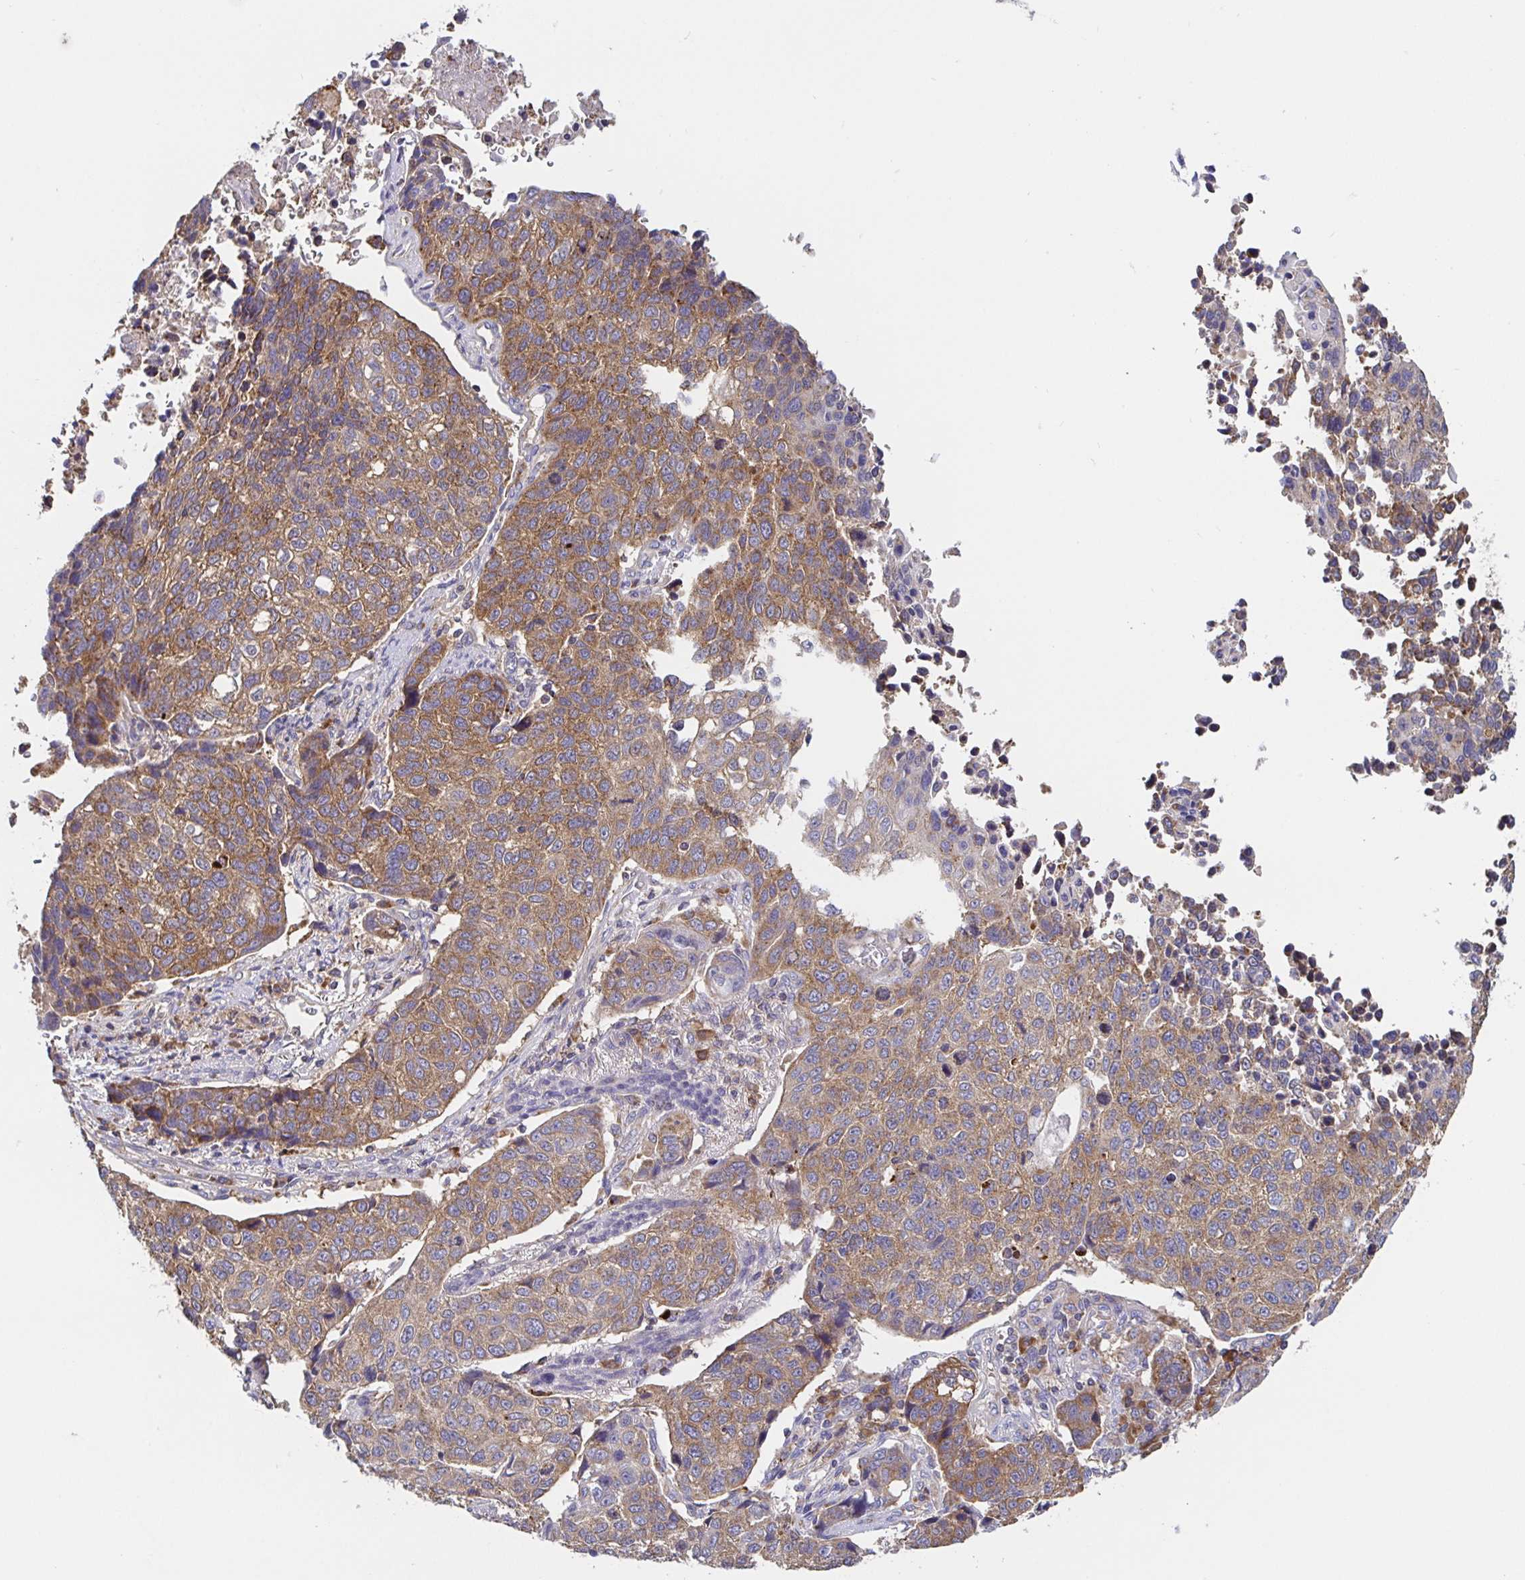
{"staining": {"intensity": "moderate", "quantity": ">75%", "location": "cytoplasmic/membranous"}, "tissue": "lung cancer", "cell_type": "Tumor cells", "image_type": "cancer", "snomed": [{"axis": "morphology", "description": "Squamous cell carcinoma, NOS"}, {"axis": "topography", "description": "Lymph node"}, {"axis": "topography", "description": "Lung"}], "caption": "High-power microscopy captured an immunohistochemistry (IHC) micrograph of squamous cell carcinoma (lung), revealing moderate cytoplasmic/membranous staining in approximately >75% of tumor cells.", "gene": "PRDX3", "patient": {"sex": "male", "age": 61}}